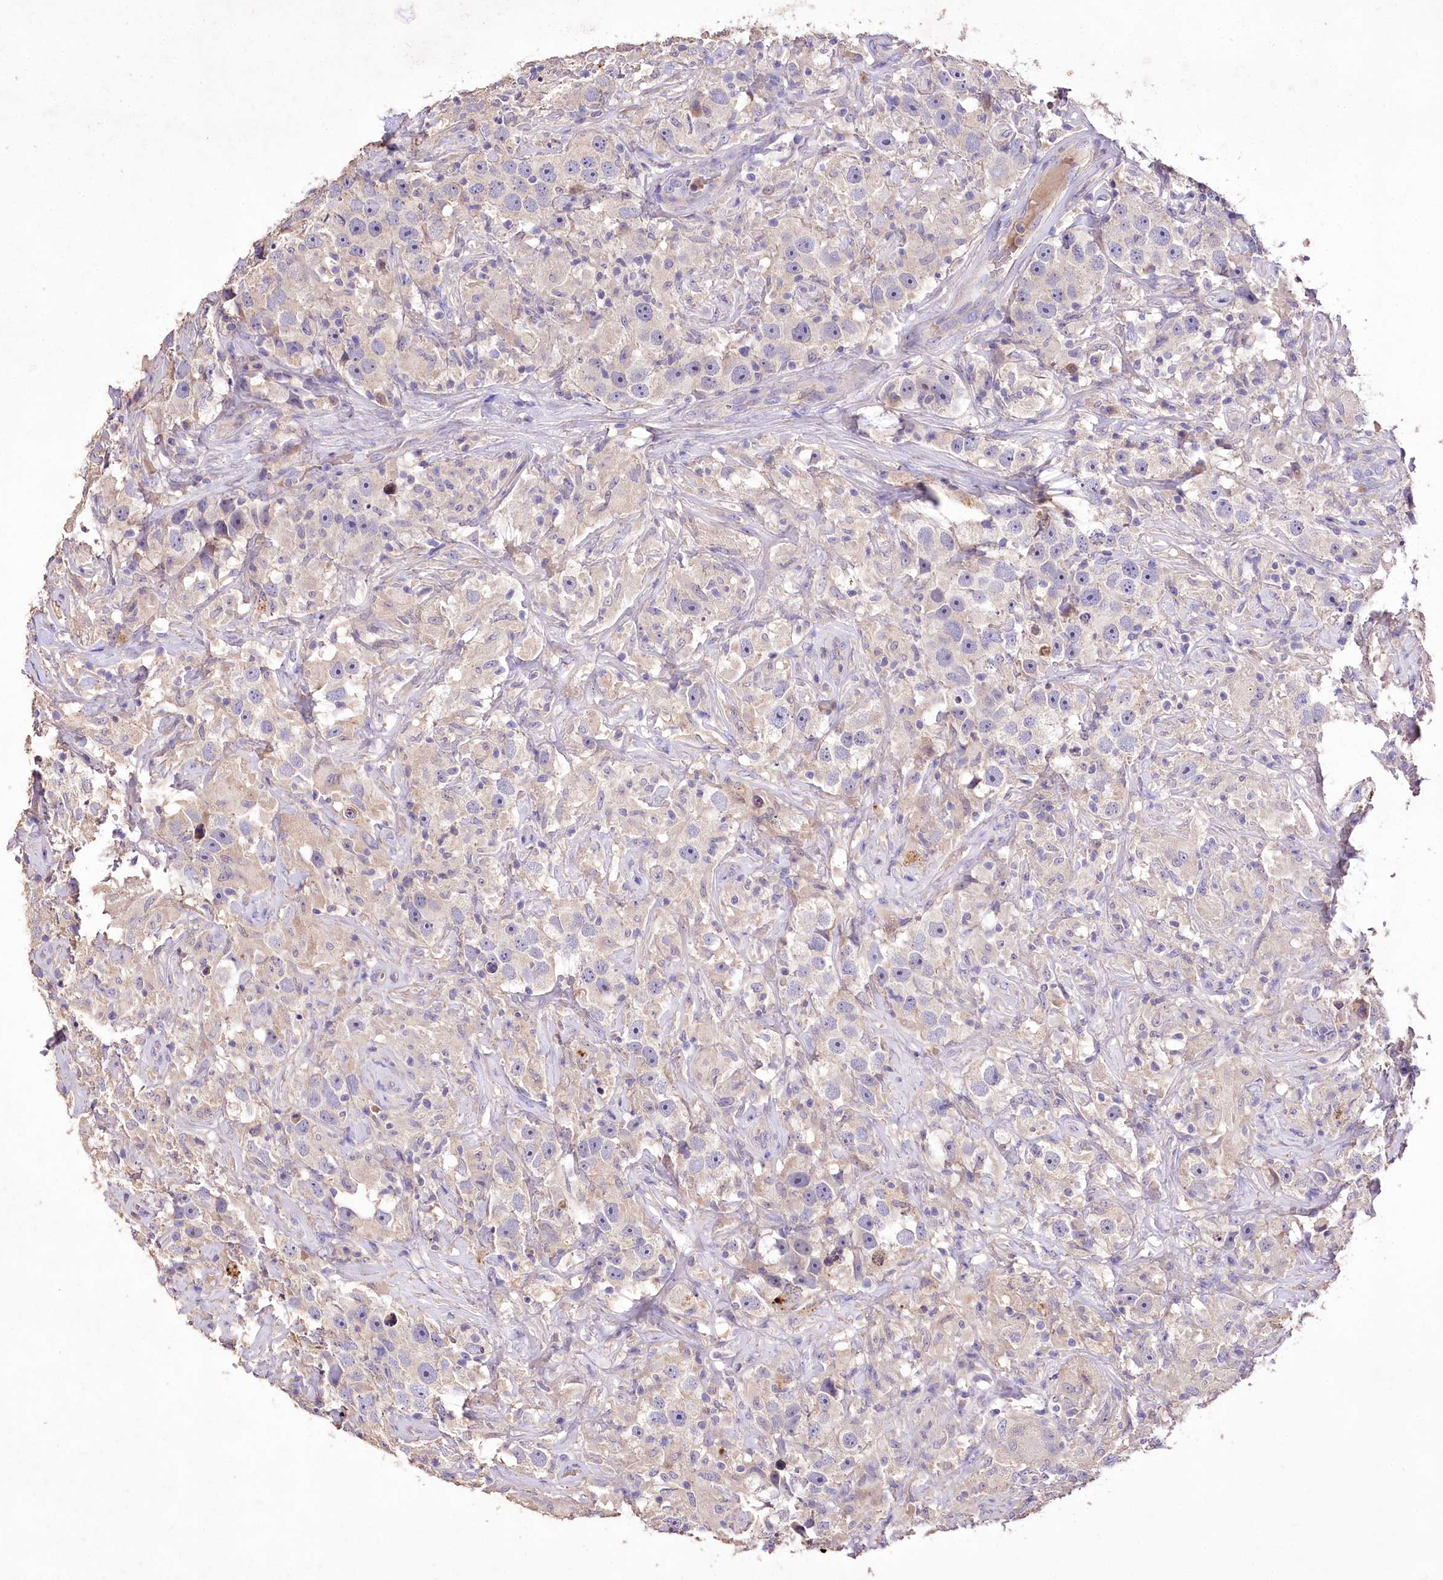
{"staining": {"intensity": "negative", "quantity": "none", "location": "none"}, "tissue": "testis cancer", "cell_type": "Tumor cells", "image_type": "cancer", "snomed": [{"axis": "morphology", "description": "Seminoma, NOS"}, {"axis": "topography", "description": "Testis"}], "caption": "This is a photomicrograph of IHC staining of testis cancer, which shows no expression in tumor cells. The staining is performed using DAB brown chromogen with nuclei counter-stained in using hematoxylin.", "gene": "PCYOX1L", "patient": {"sex": "male", "age": 49}}